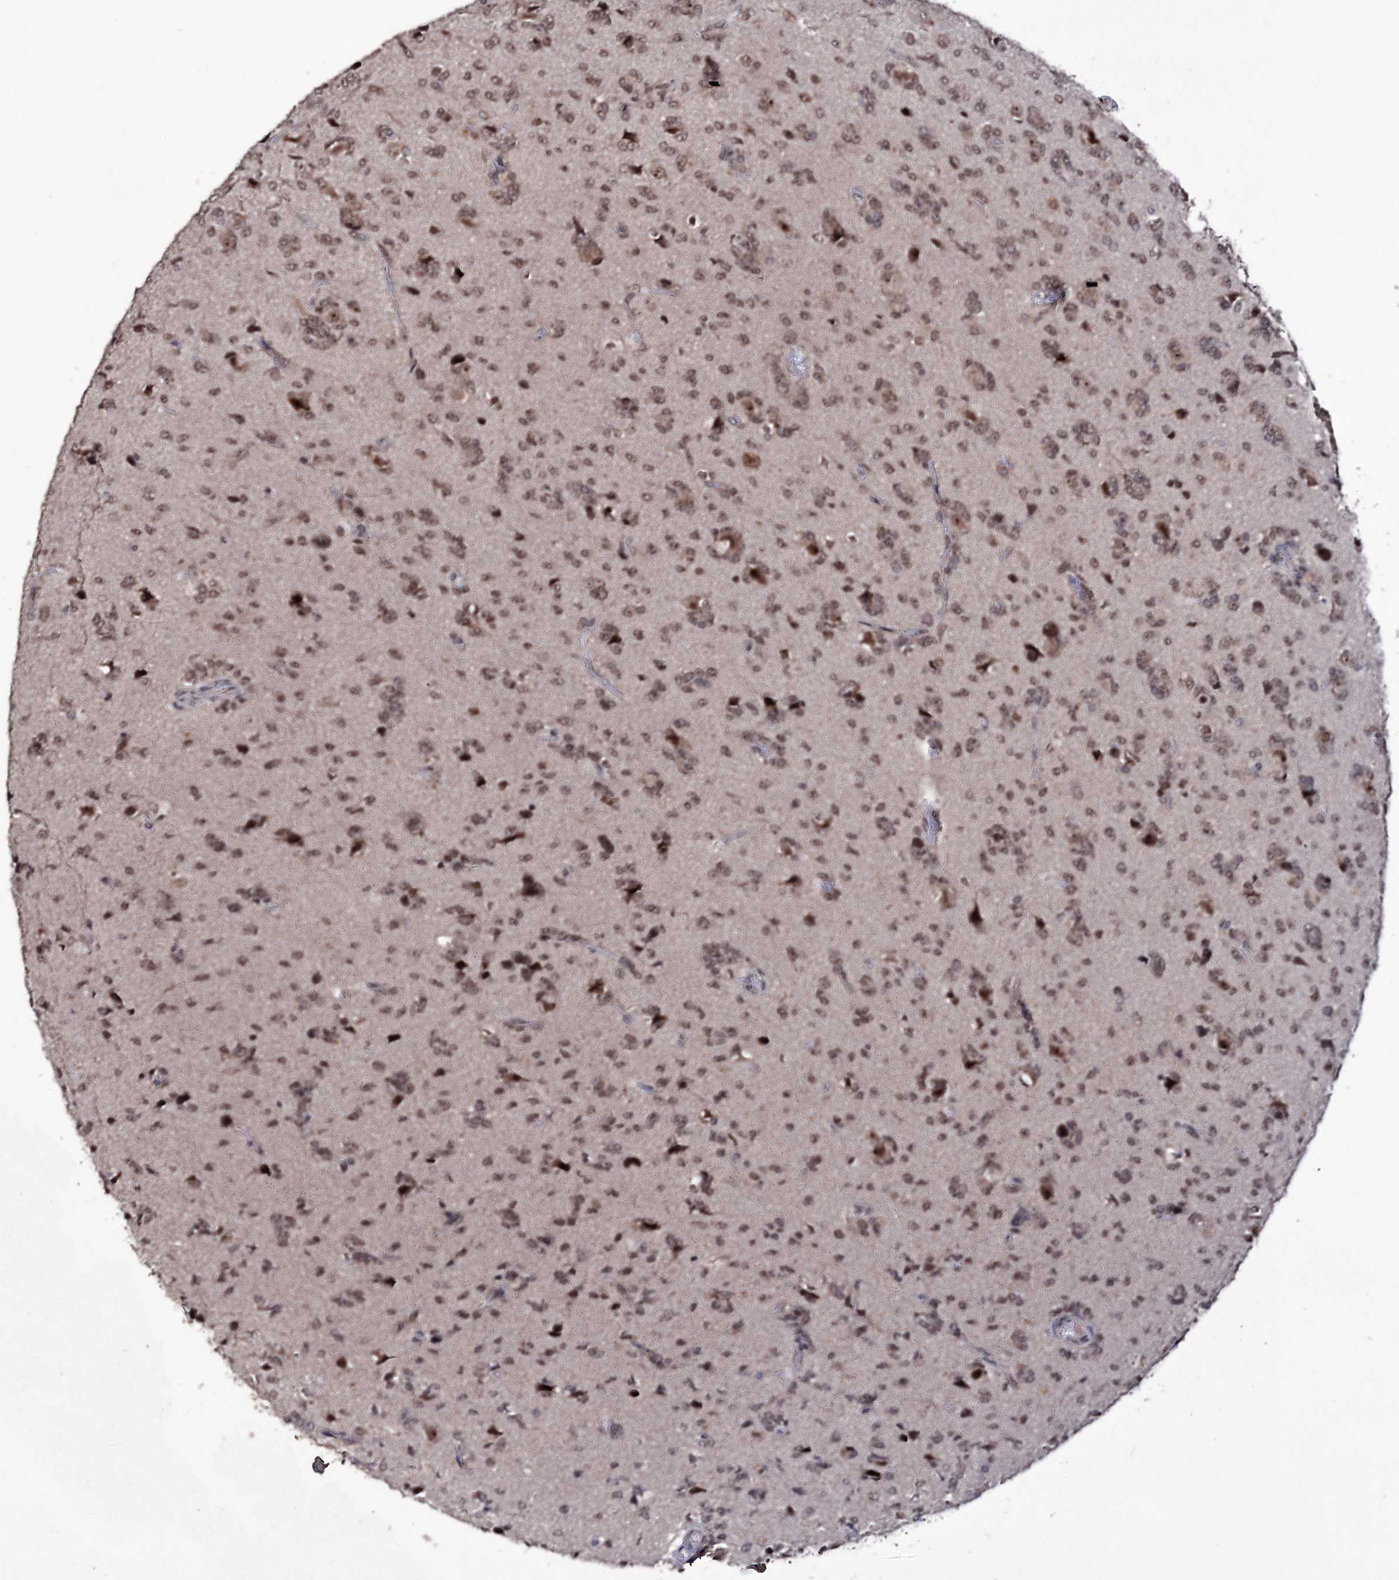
{"staining": {"intensity": "moderate", "quantity": ">75%", "location": "nuclear"}, "tissue": "glioma", "cell_type": "Tumor cells", "image_type": "cancer", "snomed": [{"axis": "morphology", "description": "Glioma, malignant, High grade"}, {"axis": "topography", "description": "Brain"}], "caption": "This image demonstrates immunohistochemistry (IHC) staining of human glioma, with medium moderate nuclear expression in approximately >75% of tumor cells.", "gene": "VGLL4", "patient": {"sex": "female", "age": 59}}